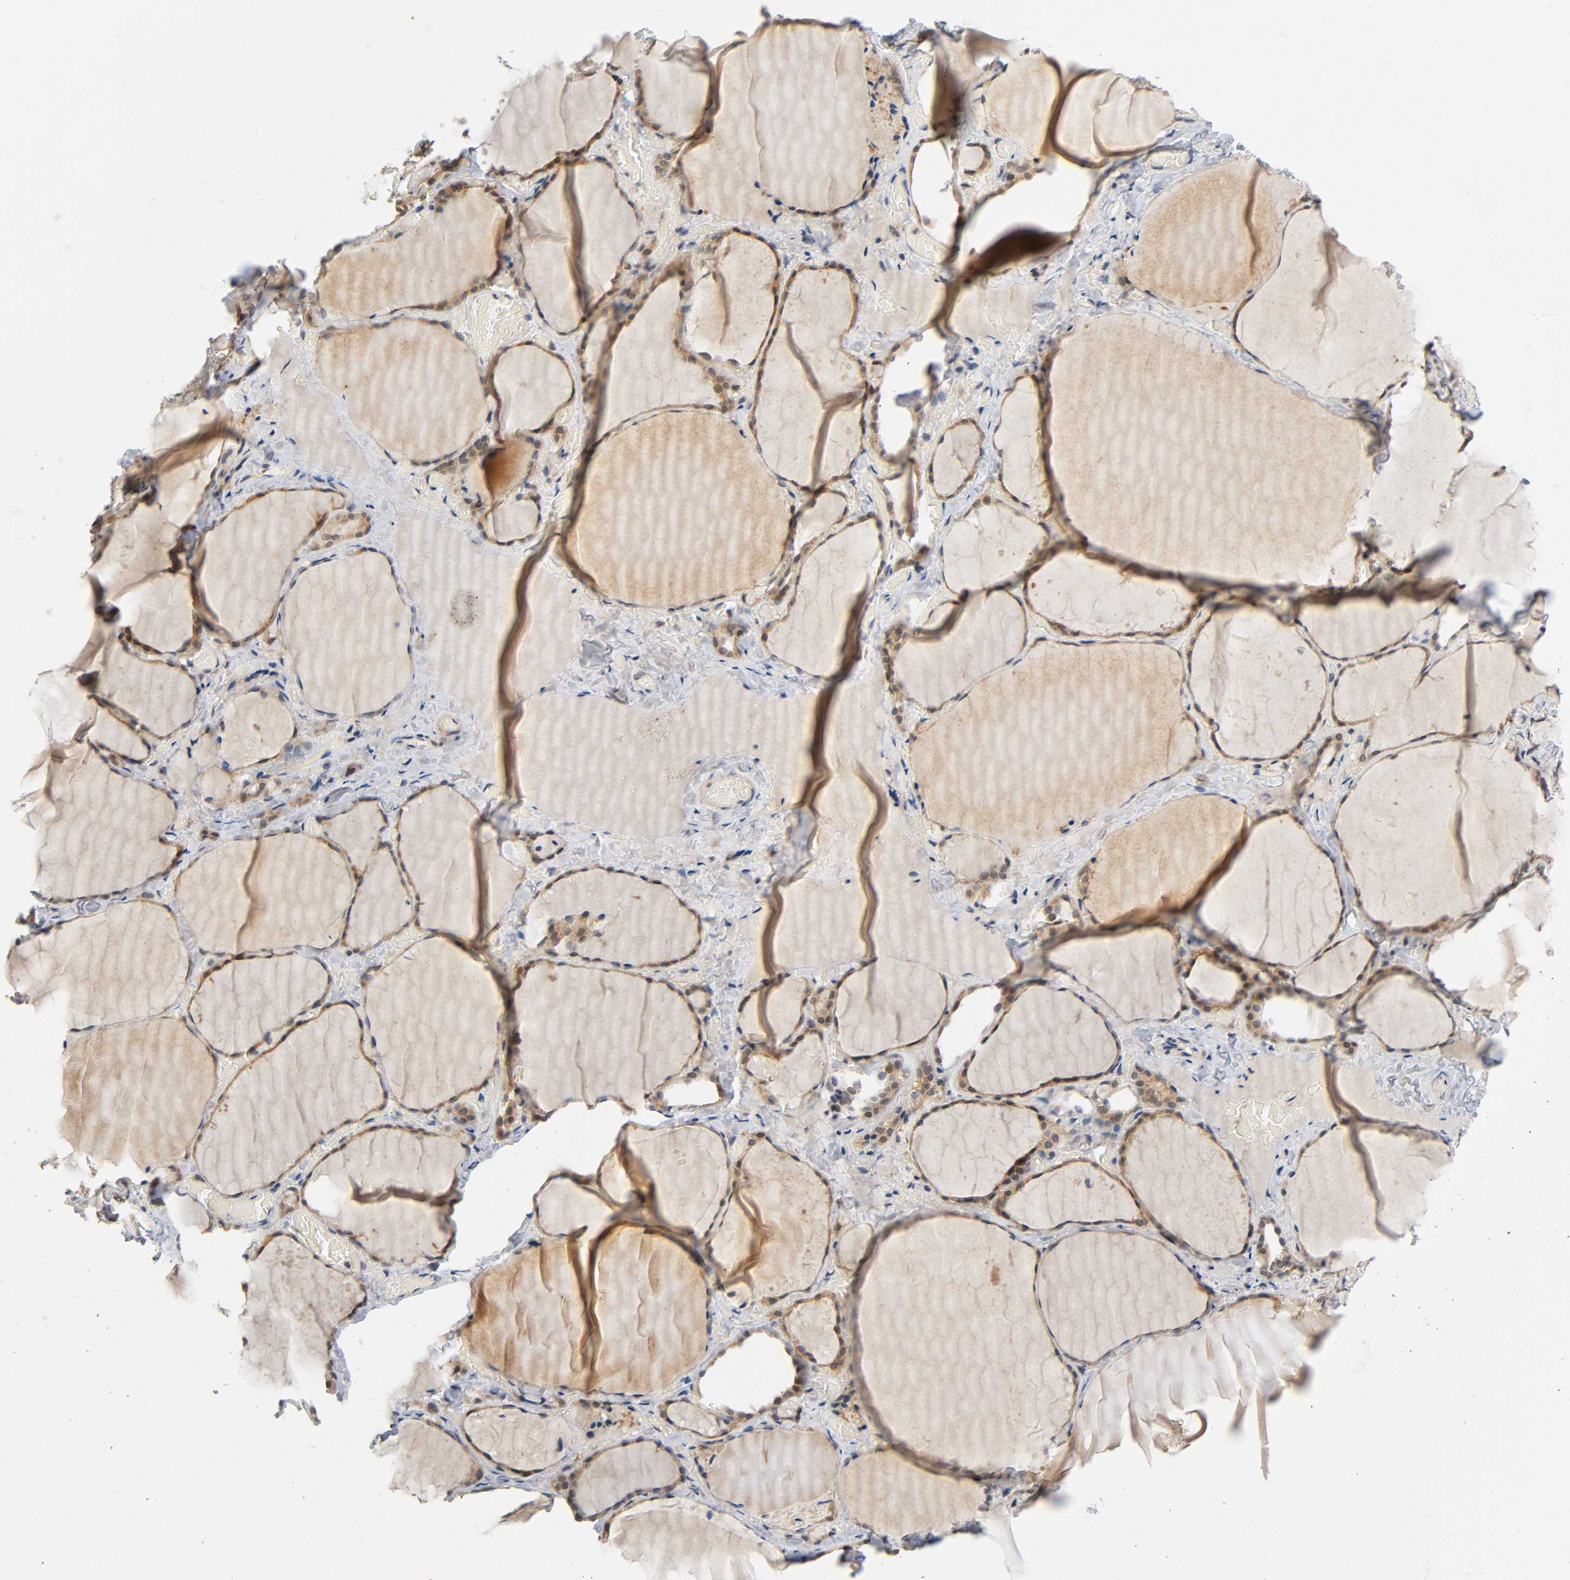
{"staining": {"intensity": "moderate", "quantity": ">75%", "location": "cytoplasmic/membranous"}, "tissue": "thyroid gland", "cell_type": "Glandular cells", "image_type": "normal", "snomed": [{"axis": "morphology", "description": "Normal tissue, NOS"}, {"axis": "topography", "description": "Thyroid gland"}], "caption": "DAB immunohistochemical staining of benign human thyroid gland displays moderate cytoplasmic/membranous protein staining in approximately >75% of glandular cells. (brown staining indicates protein expression, while blue staining denotes nuclei).", "gene": "MAPK8", "patient": {"sex": "female", "age": 22}}